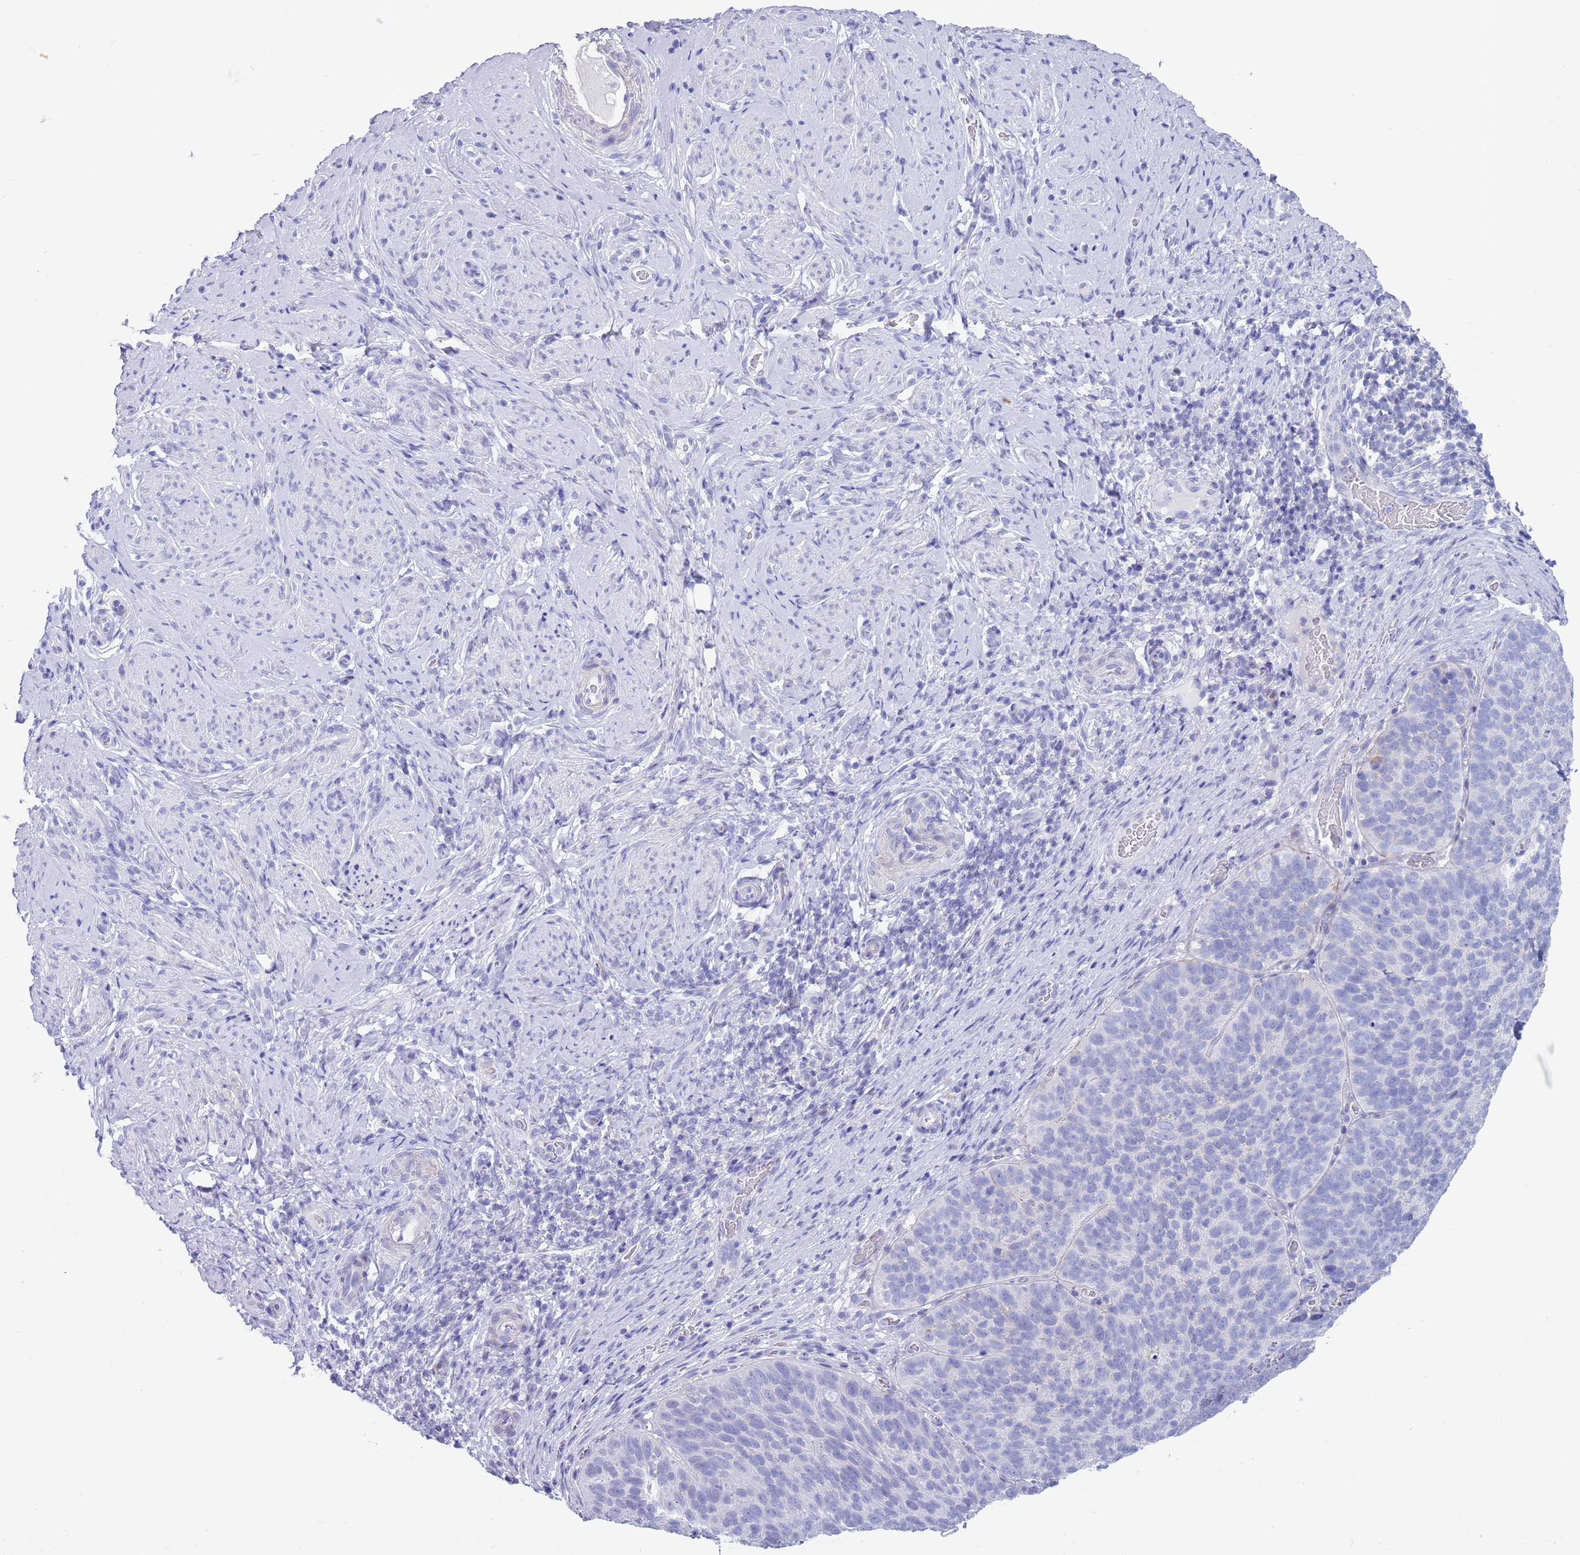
{"staining": {"intensity": "weak", "quantity": "<25%", "location": "cytoplasmic/membranous"}, "tissue": "cervical cancer", "cell_type": "Tumor cells", "image_type": "cancer", "snomed": [{"axis": "morphology", "description": "Squamous cell carcinoma, NOS"}, {"axis": "topography", "description": "Cervix"}], "caption": "Human cervical cancer stained for a protein using immunohistochemistry demonstrates no staining in tumor cells.", "gene": "CPXM2", "patient": {"sex": "female", "age": 80}}